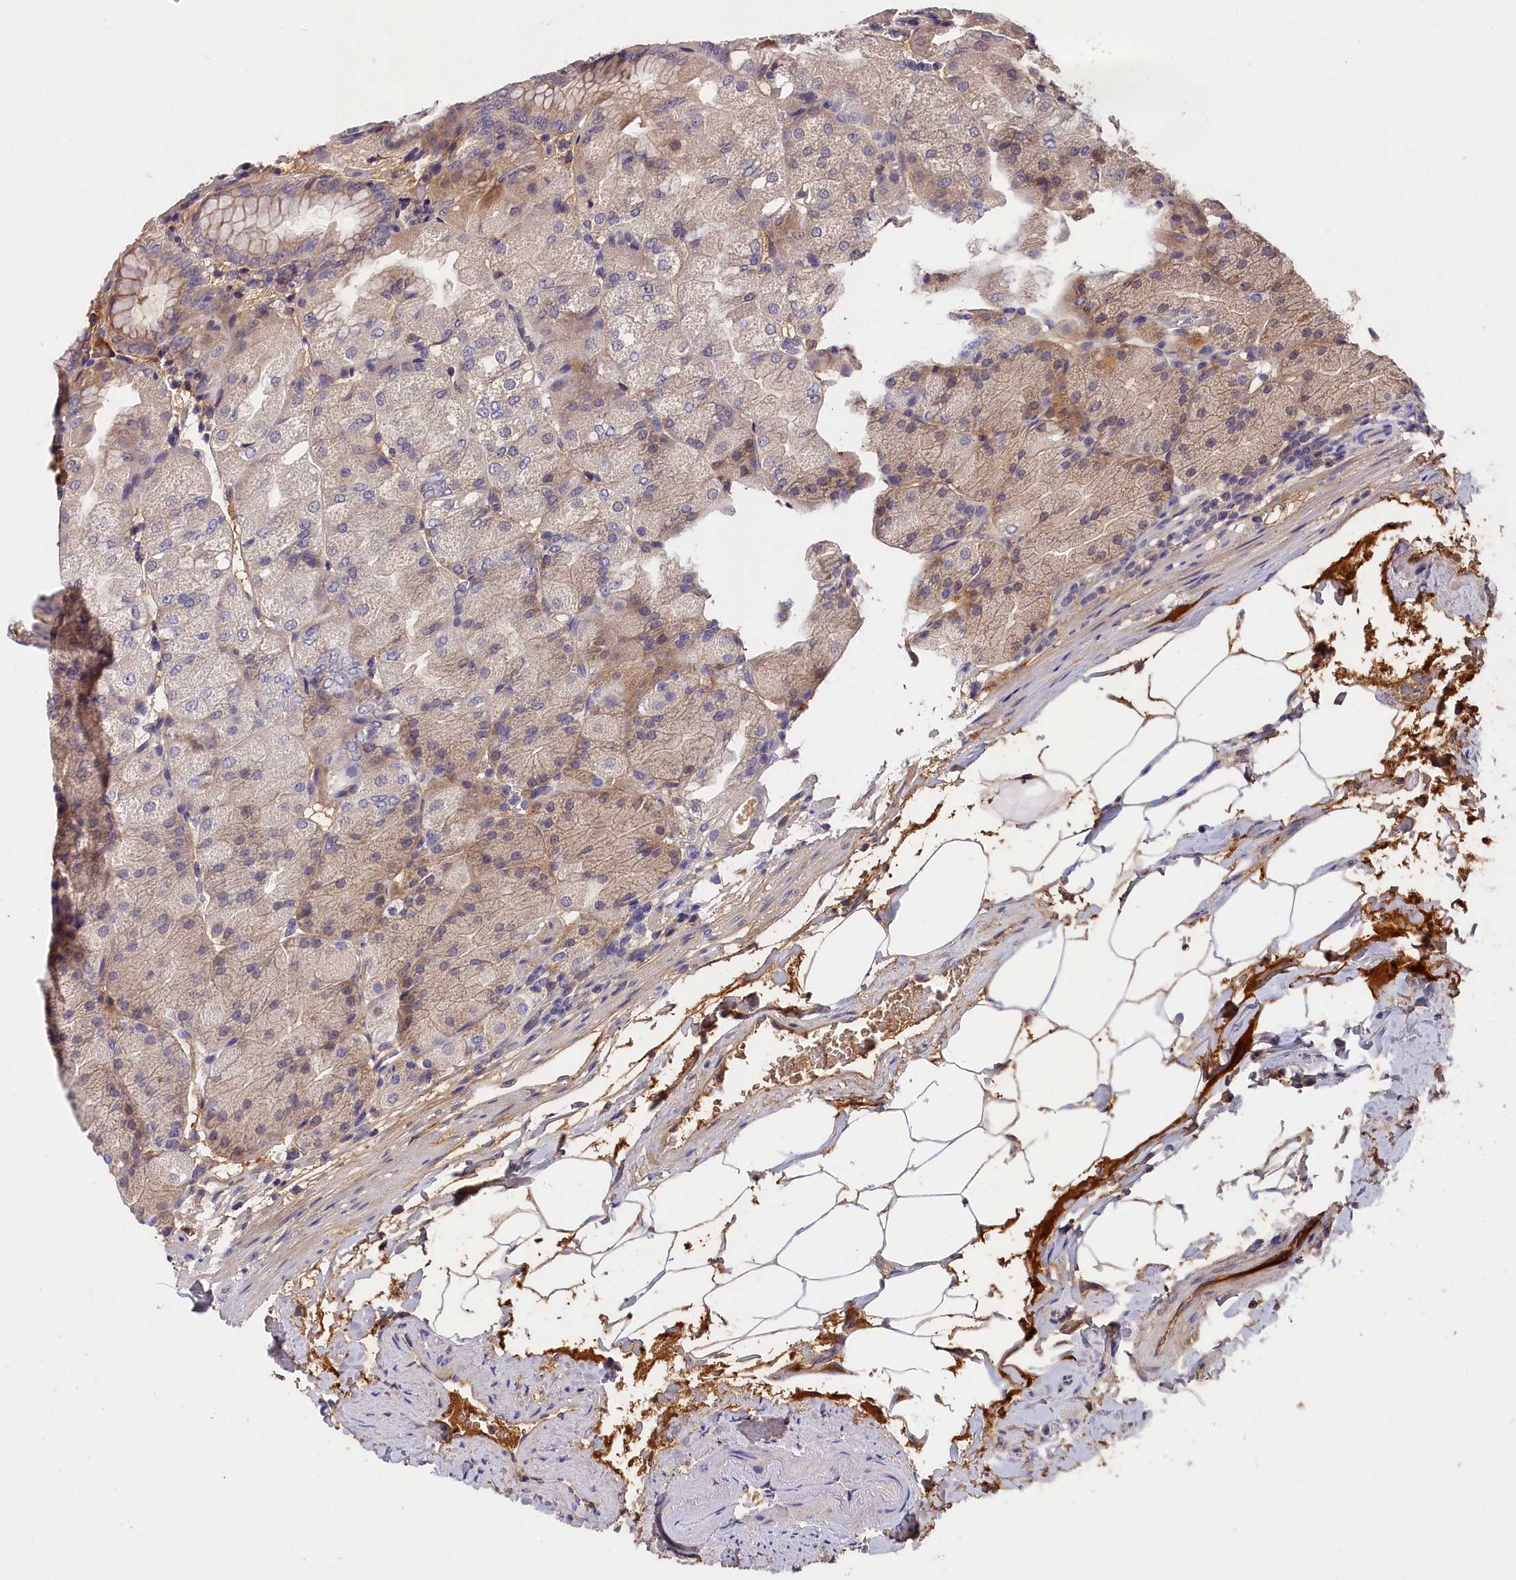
{"staining": {"intensity": "moderate", "quantity": "25%-75%", "location": "cytoplasmic/membranous"}, "tissue": "stomach", "cell_type": "Glandular cells", "image_type": "normal", "snomed": [{"axis": "morphology", "description": "Normal tissue, NOS"}, {"axis": "topography", "description": "Stomach, upper"}, {"axis": "topography", "description": "Stomach, lower"}], "caption": "Moderate cytoplasmic/membranous positivity for a protein is present in about 25%-75% of glandular cells of benign stomach using immunohistochemistry (IHC).", "gene": "ITIH1", "patient": {"sex": "male", "age": 62}}